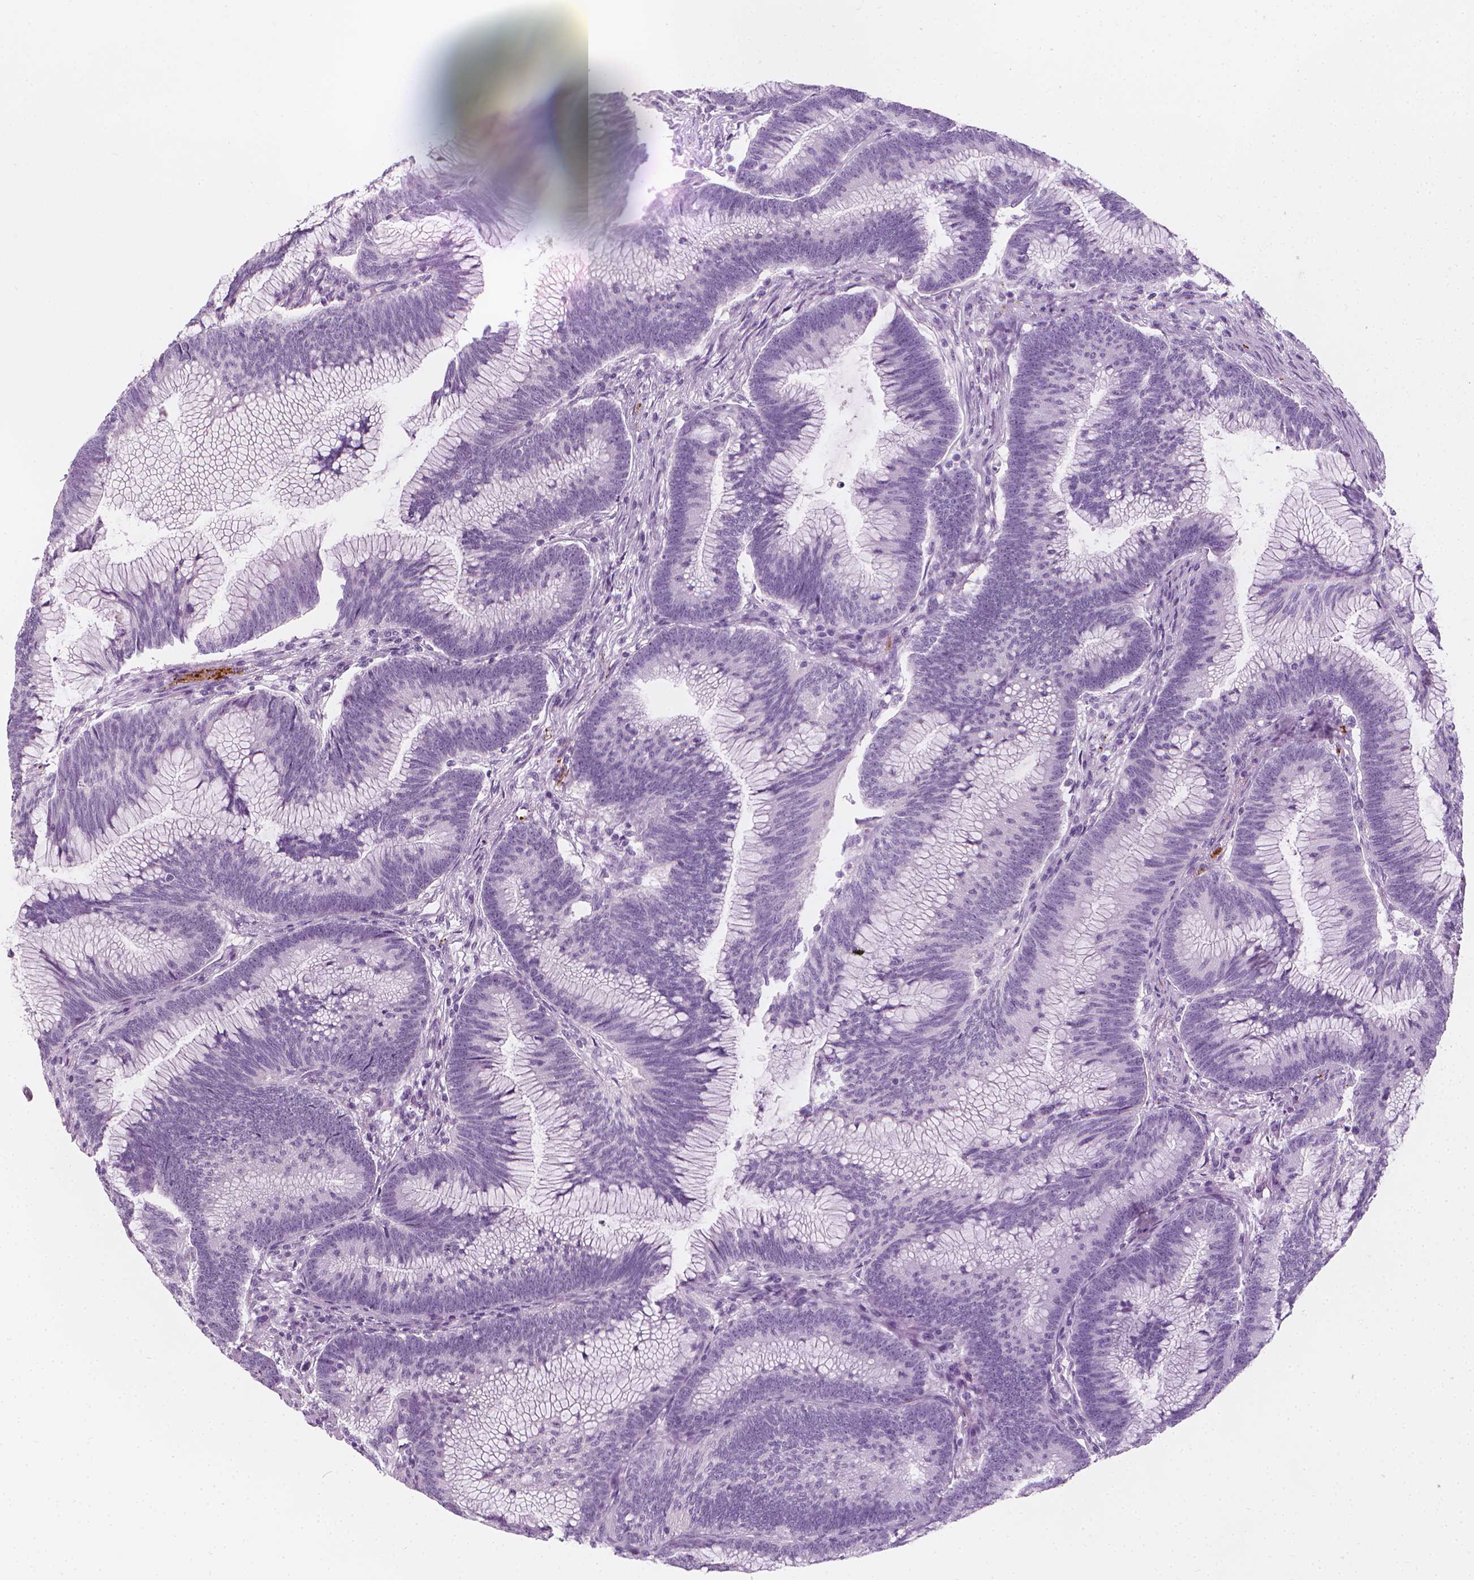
{"staining": {"intensity": "negative", "quantity": "none", "location": "none"}, "tissue": "colorectal cancer", "cell_type": "Tumor cells", "image_type": "cancer", "snomed": [{"axis": "morphology", "description": "Adenocarcinoma, NOS"}, {"axis": "topography", "description": "Colon"}], "caption": "Tumor cells show no significant protein positivity in colorectal cancer.", "gene": "SCG3", "patient": {"sex": "female", "age": 78}}